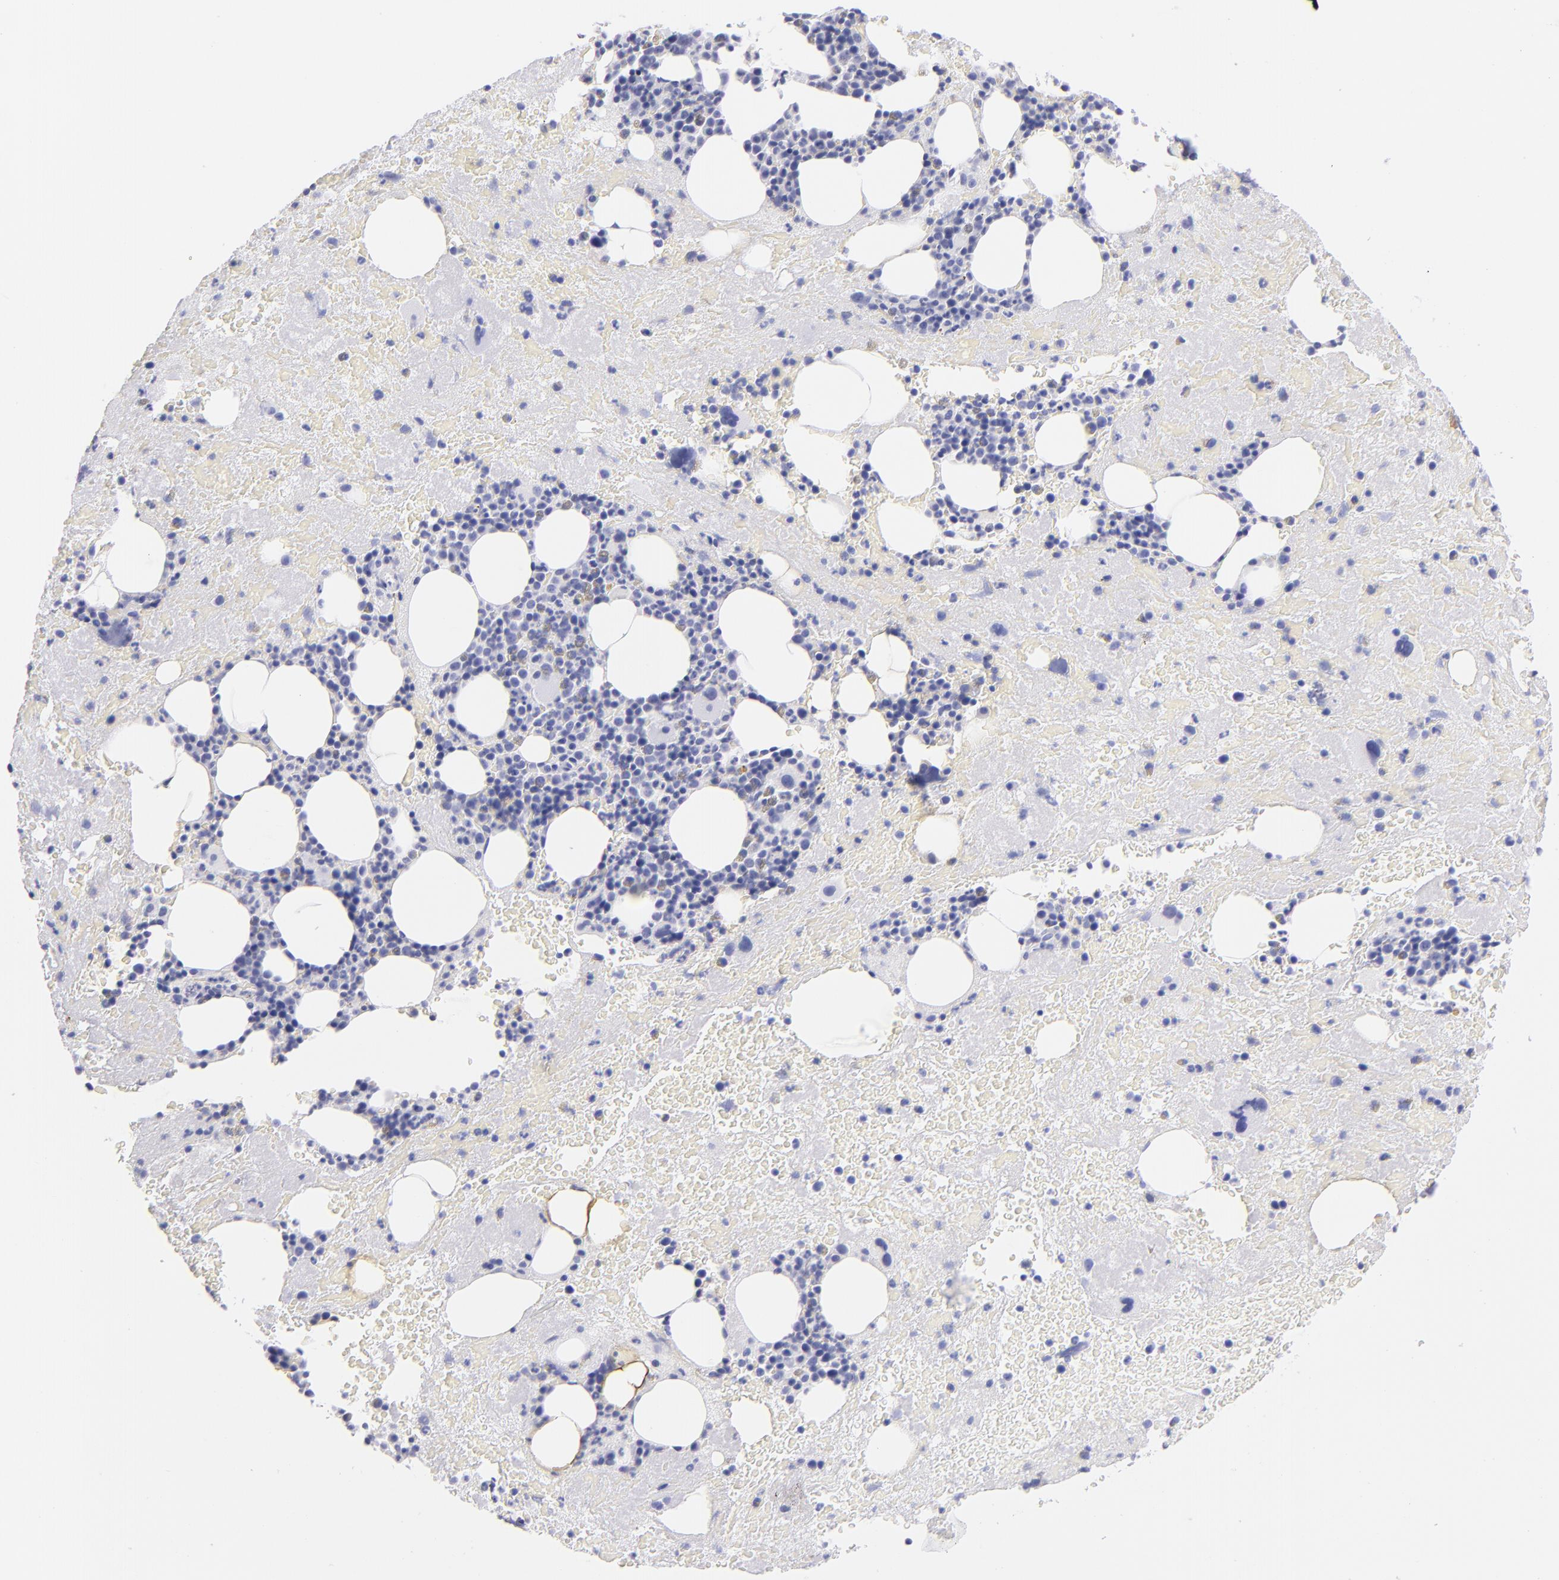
{"staining": {"intensity": "negative", "quantity": "none", "location": "none"}, "tissue": "bone marrow", "cell_type": "Hematopoietic cells", "image_type": "normal", "snomed": [{"axis": "morphology", "description": "Normal tissue, NOS"}, {"axis": "topography", "description": "Bone marrow"}], "caption": "Protein analysis of normal bone marrow displays no significant staining in hematopoietic cells. The staining was performed using DAB (3,3'-diaminobenzidine) to visualize the protein expression in brown, while the nuclei were stained in blue with hematoxylin (Magnification: 20x).", "gene": "PRPH", "patient": {"sex": "male", "age": 76}}